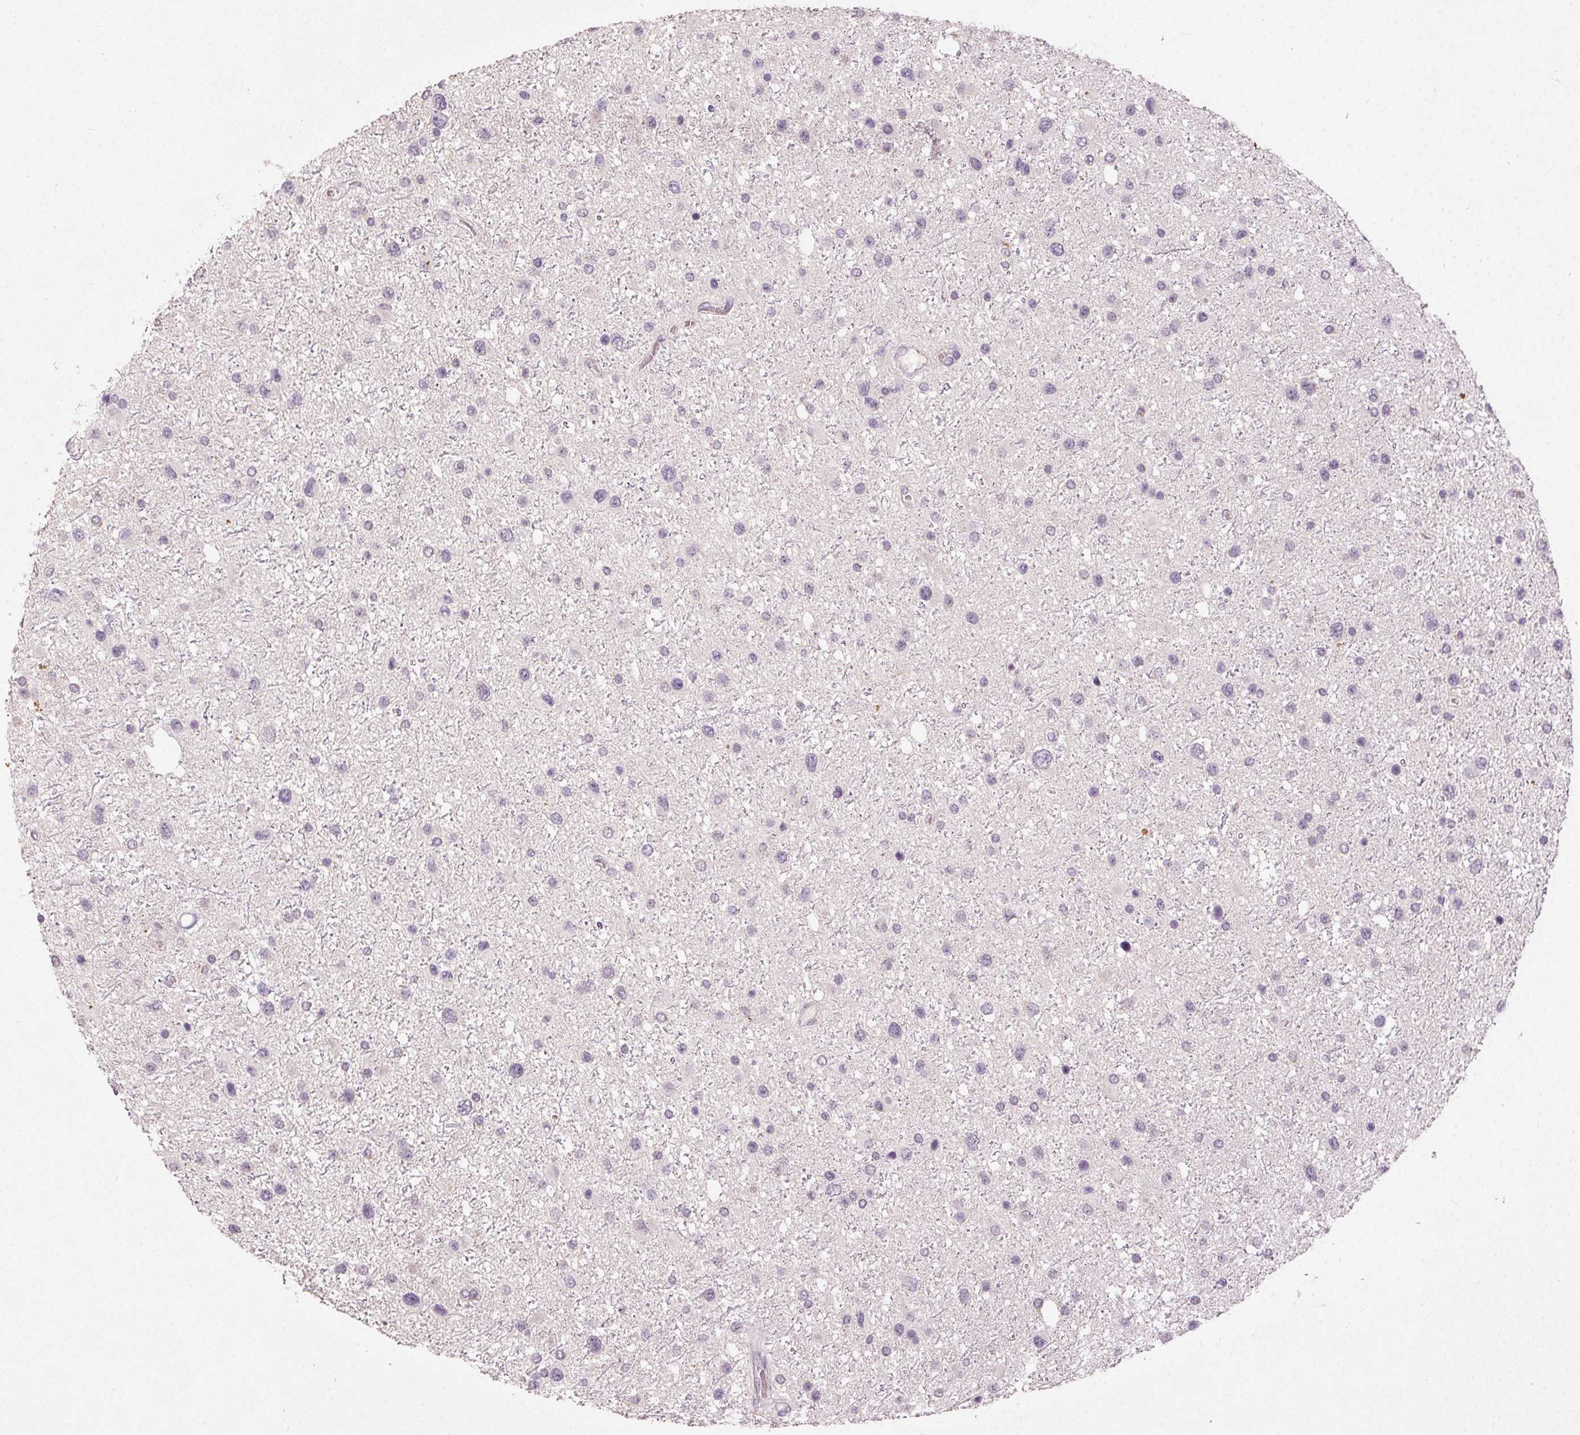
{"staining": {"intensity": "negative", "quantity": "none", "location": "none"}, "tissue": "glioma", "cell_type": "Tumor cells", "image_type": "cancer", "snomed": [{"axis": "morphology", "description": "Glioma, malignant, Low grade"}, {"axis": "topography", "description": "Brain"}], "caption": "A high-resolution micrograph shows IHC staining of malignant low-grade glioma, which displays no significant positivity in tumor cells.", "gene": "CLTRN", "patient": {"sex": "female", "age": 32}}